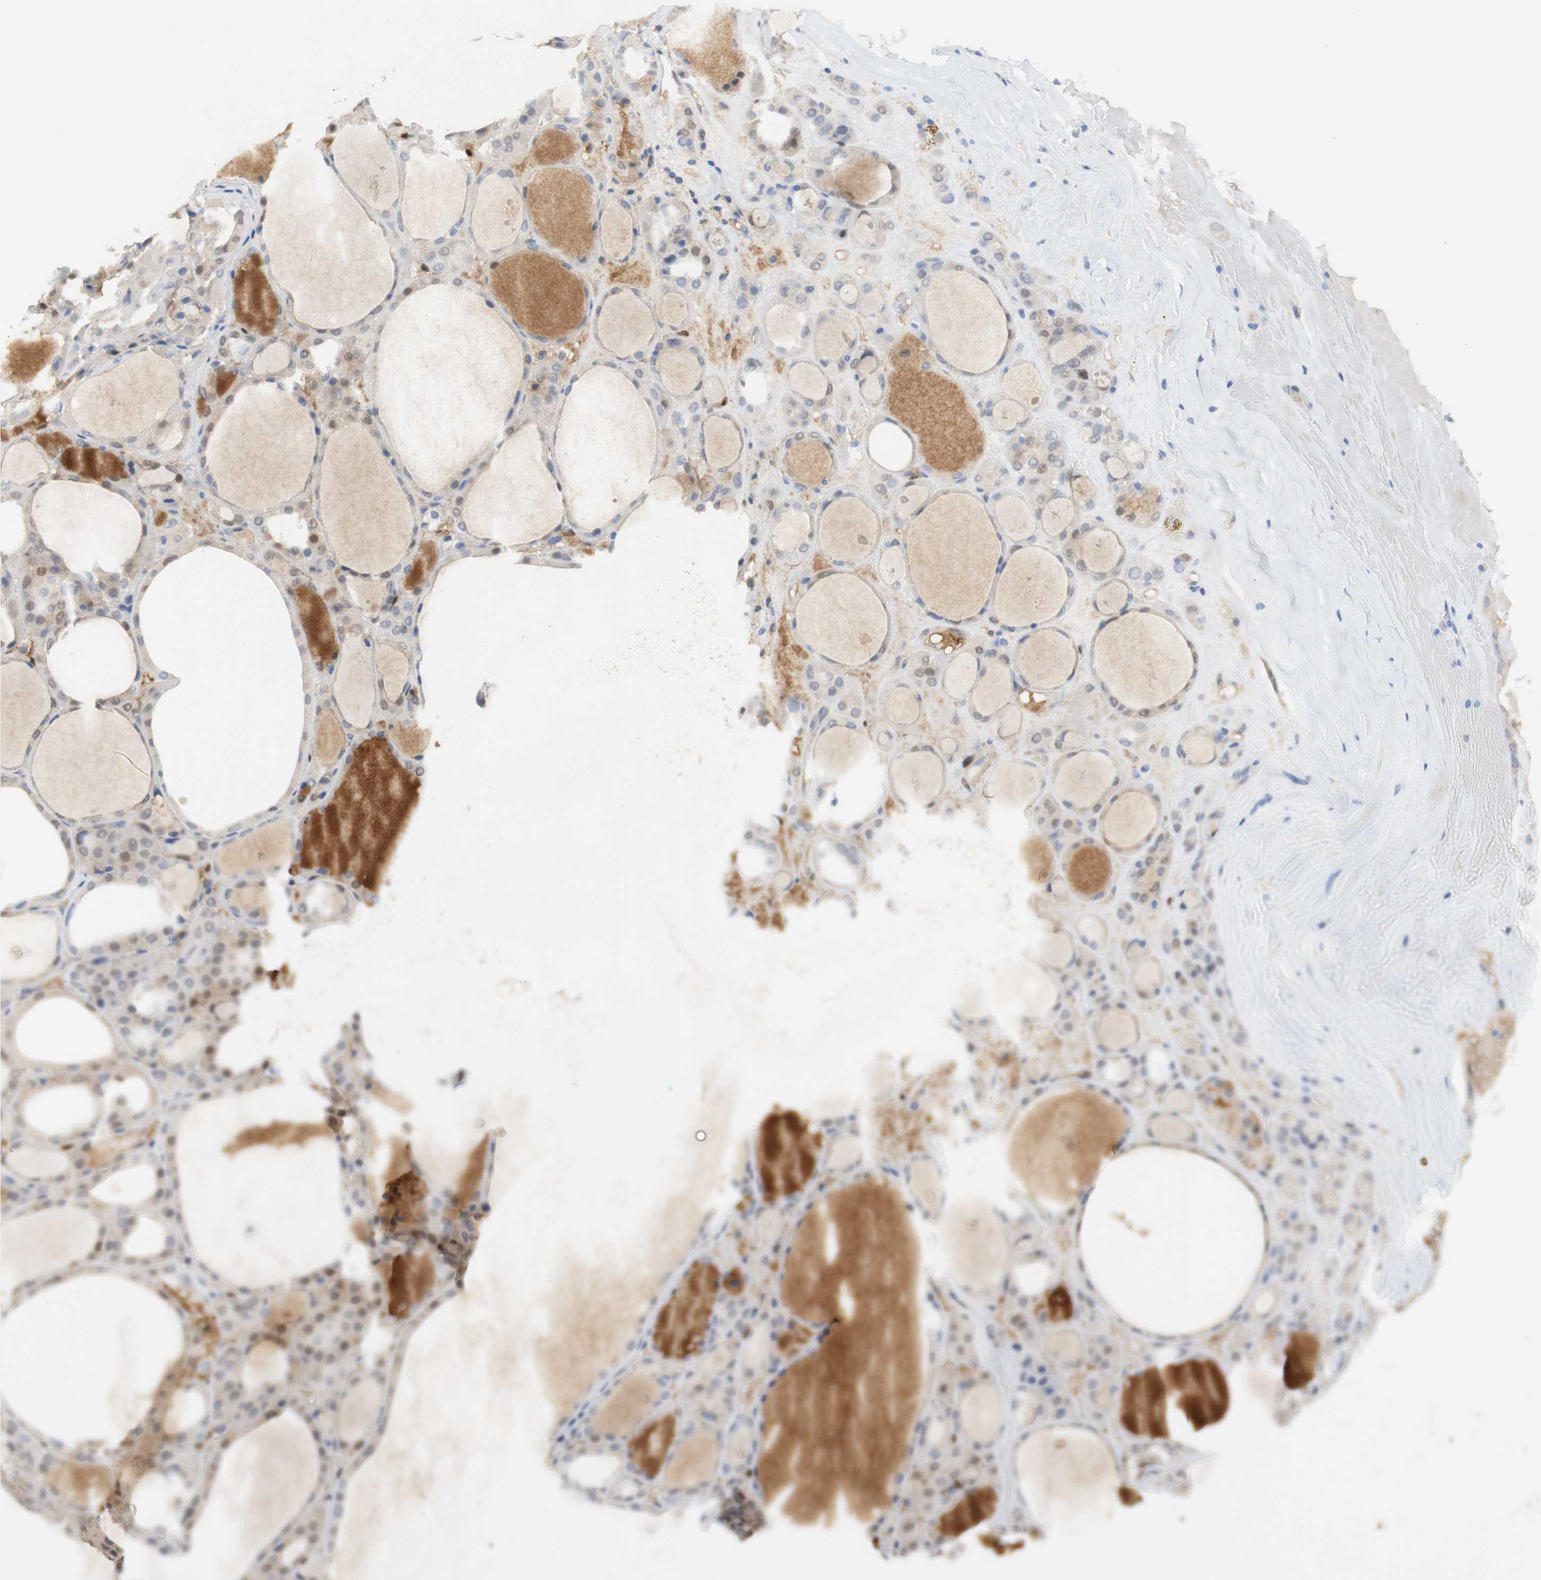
{"staining": {"intensity": "moderate", "quantity": ">75%", "location": "cytoplasmic/membranous"}, "tissue": "thyroid gland", "cell_type": "Glandular cells", "image_type": "normal", "snomed": [{"axis": "morphology", "description": "Normal tissue, NOS"}, {"axis": "morphology", "description": "Carcinoma, NOS"}, {"axis": "topography", "description": "Thyroid gland"}], "caption": "Unremarkable thyroid gland reveals moderate cytoplasmic/membranous expression in approximately >75% of glandular cells.", "gene": "SELENBP1", "patient": {"sex": "female", "age": 86}}